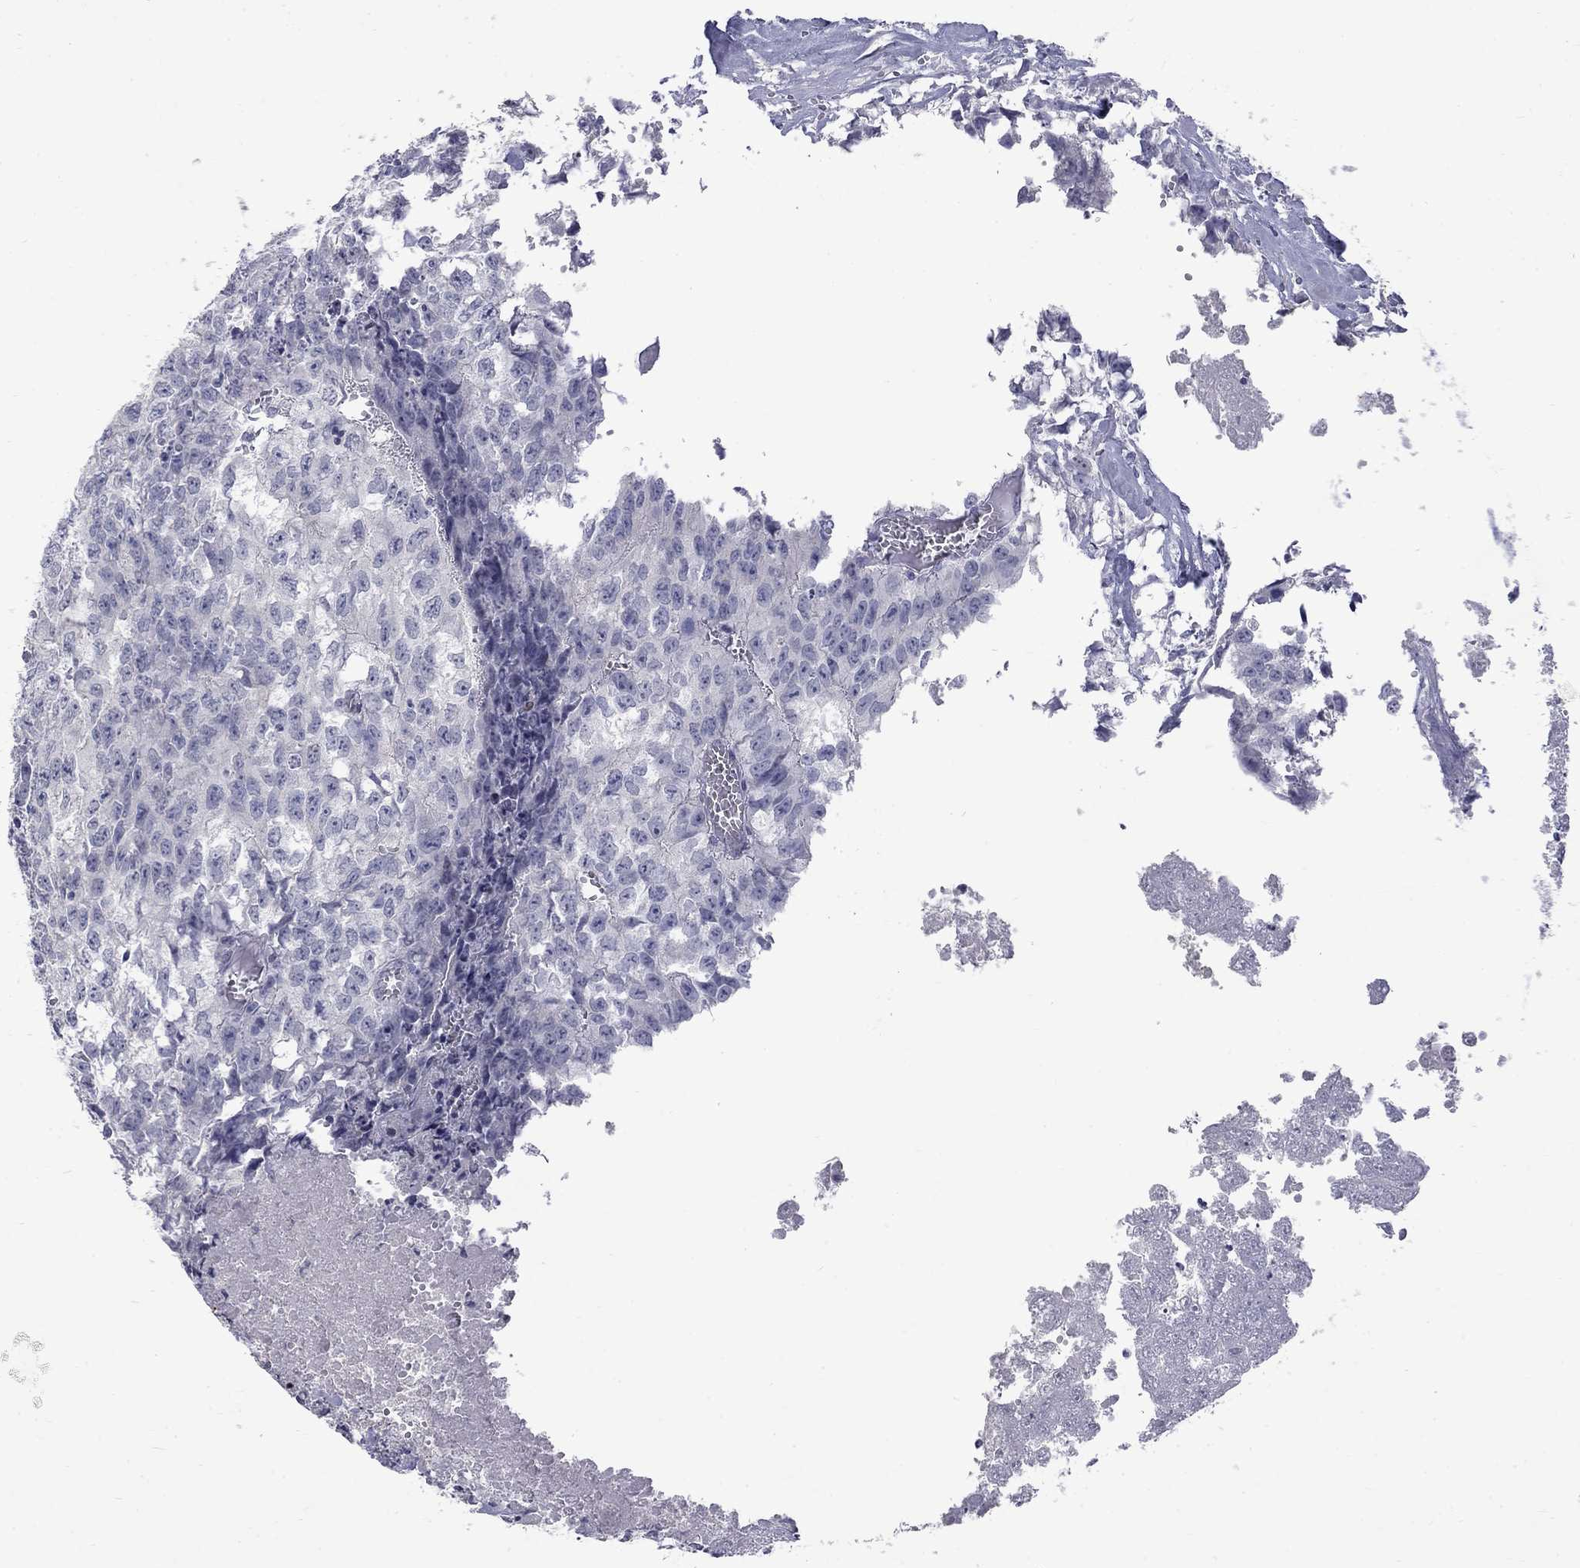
{"staining": {"intensity": "negative", "quantity": "none", "location": "none"}, "tissue": "testis cancer", "cell_type": "Tumor cells", "image_type": "cancer", "snomed": [{"axis": "morphology", "description": "Carcinoma, Embryonal, NOS"}, {"axis": "morphology", "description": "Teratoma, malignant, NOS"}, {"axis": "topography", "description": "Testis"}], "caption": "This is a image of IHC staining of testis cancer, which shows no expression in tumor cells. (DAB IHC visualized using brightfield microscopy, high magnification).", "gene": "CTNND2", "patient": {"sex": "male", "age": 24}}